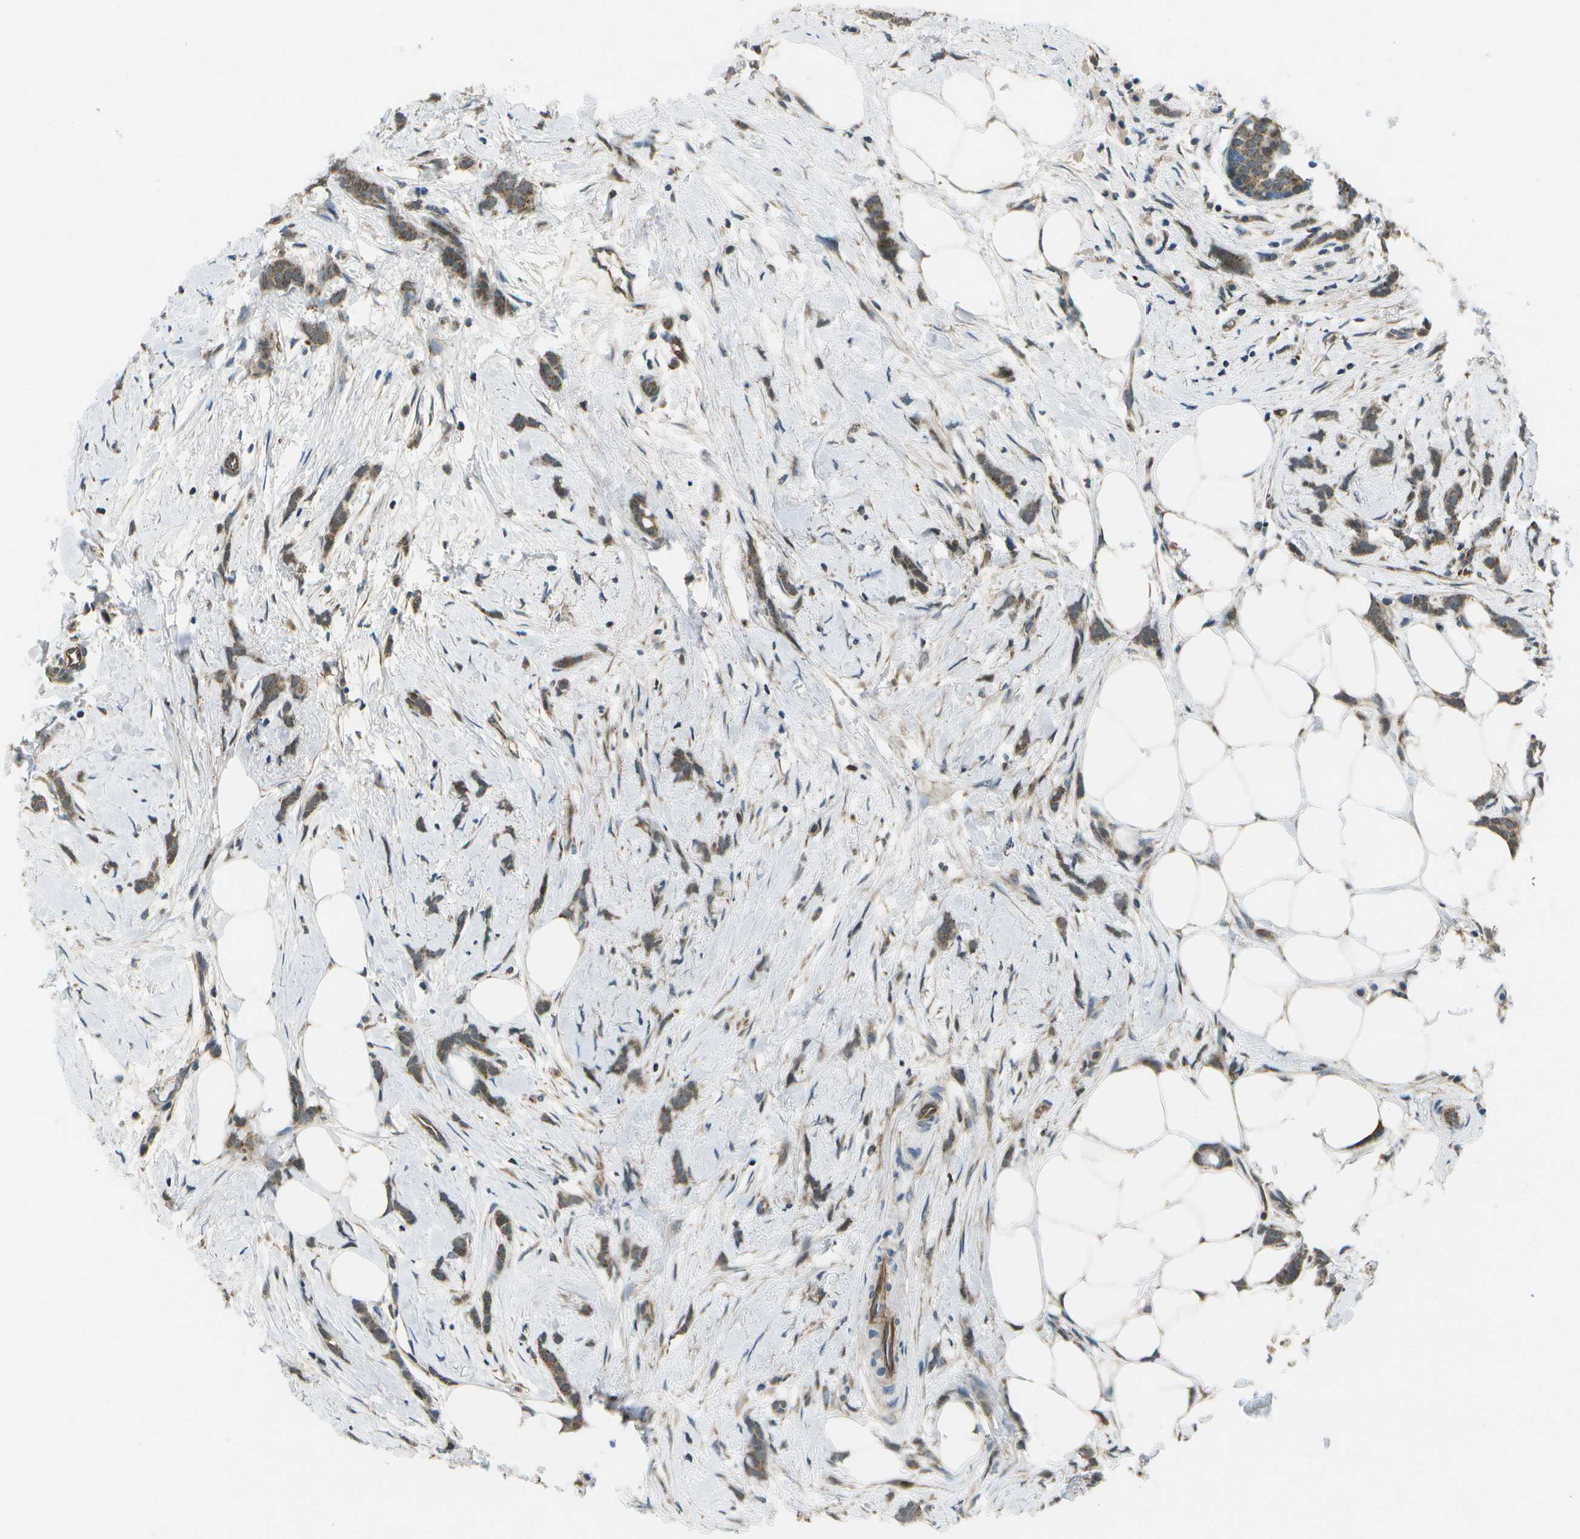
{"staining": {"intensity": "moderate", "quantity": ">75%", "location": "cytoplasmic/membranous"}, "tissue": "breast cancer", "cell_type": "Tumor cells", "image_type": "cancer", "snomed": [{"axis": "morphology", "description": "Lobular carcinoma, in situ"}, {"axis": "morphology", "description": "Lobular carcinoma"}, {"axis": "topography", "description": "Breast"}], "caption": "Human lobular carcinoma (breast) stained for a protein (brown) reveals moderate cytoplasmic/membranous positive expression in approximately >75% of tumor cells.", "gene": "EIF2AK1", "patient": {"sex": "female", "age": 41}}